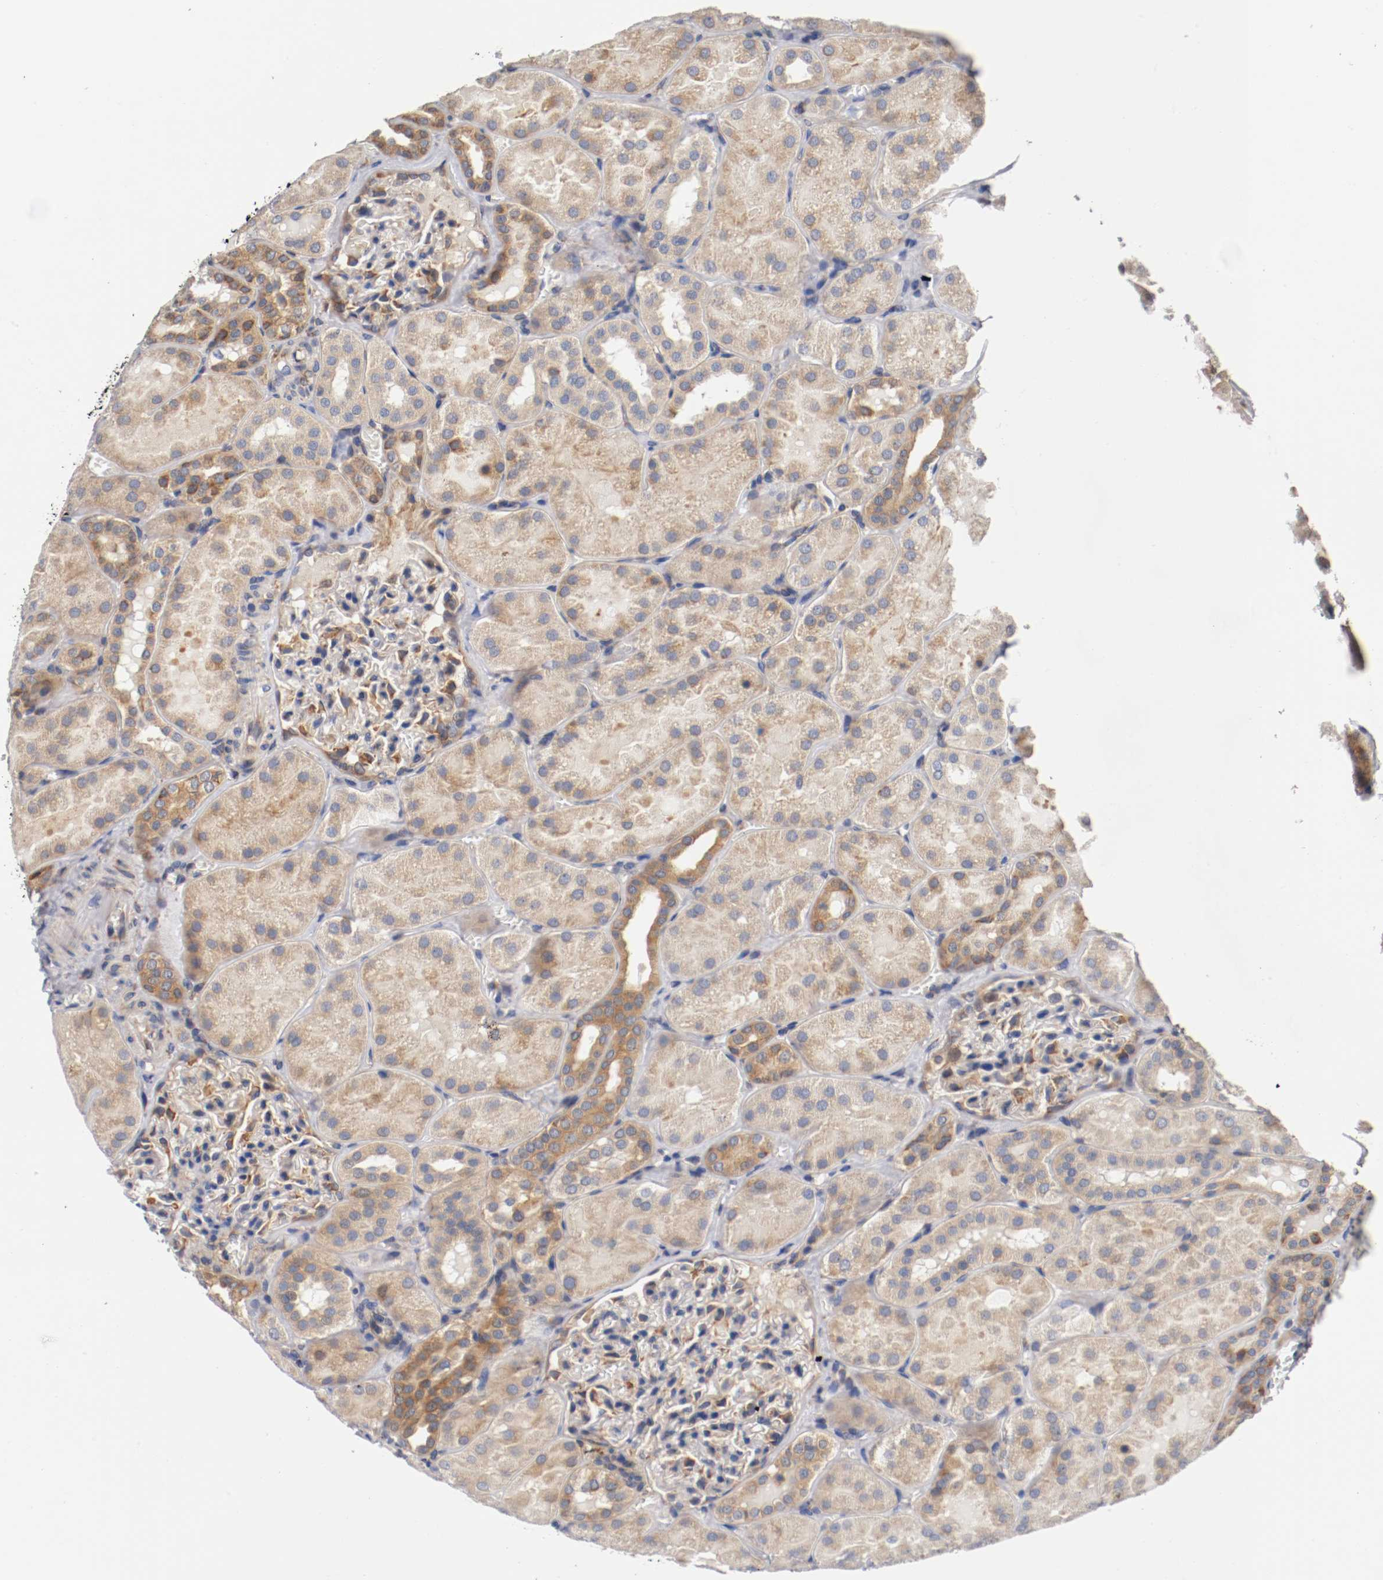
{"staining": {"intensity": "negative", "quantity": "none", "location": "none"}, "tissue": "kidney", "cell_type": "Cells in glomeruli", "image_type": "normal", "snomed": [{"axis": "morphology", "description": "Normal tissue, NOS"}, {"axis": "topography", "description": "Kidney"}], "caption": "IHC micrograph of unremarkable human kidney stained for a protein (brown), which reveals no positivity in cells in glomeruli.", "gene": "TNFSF12", "patient": {"sex": "male", "age": 28}}